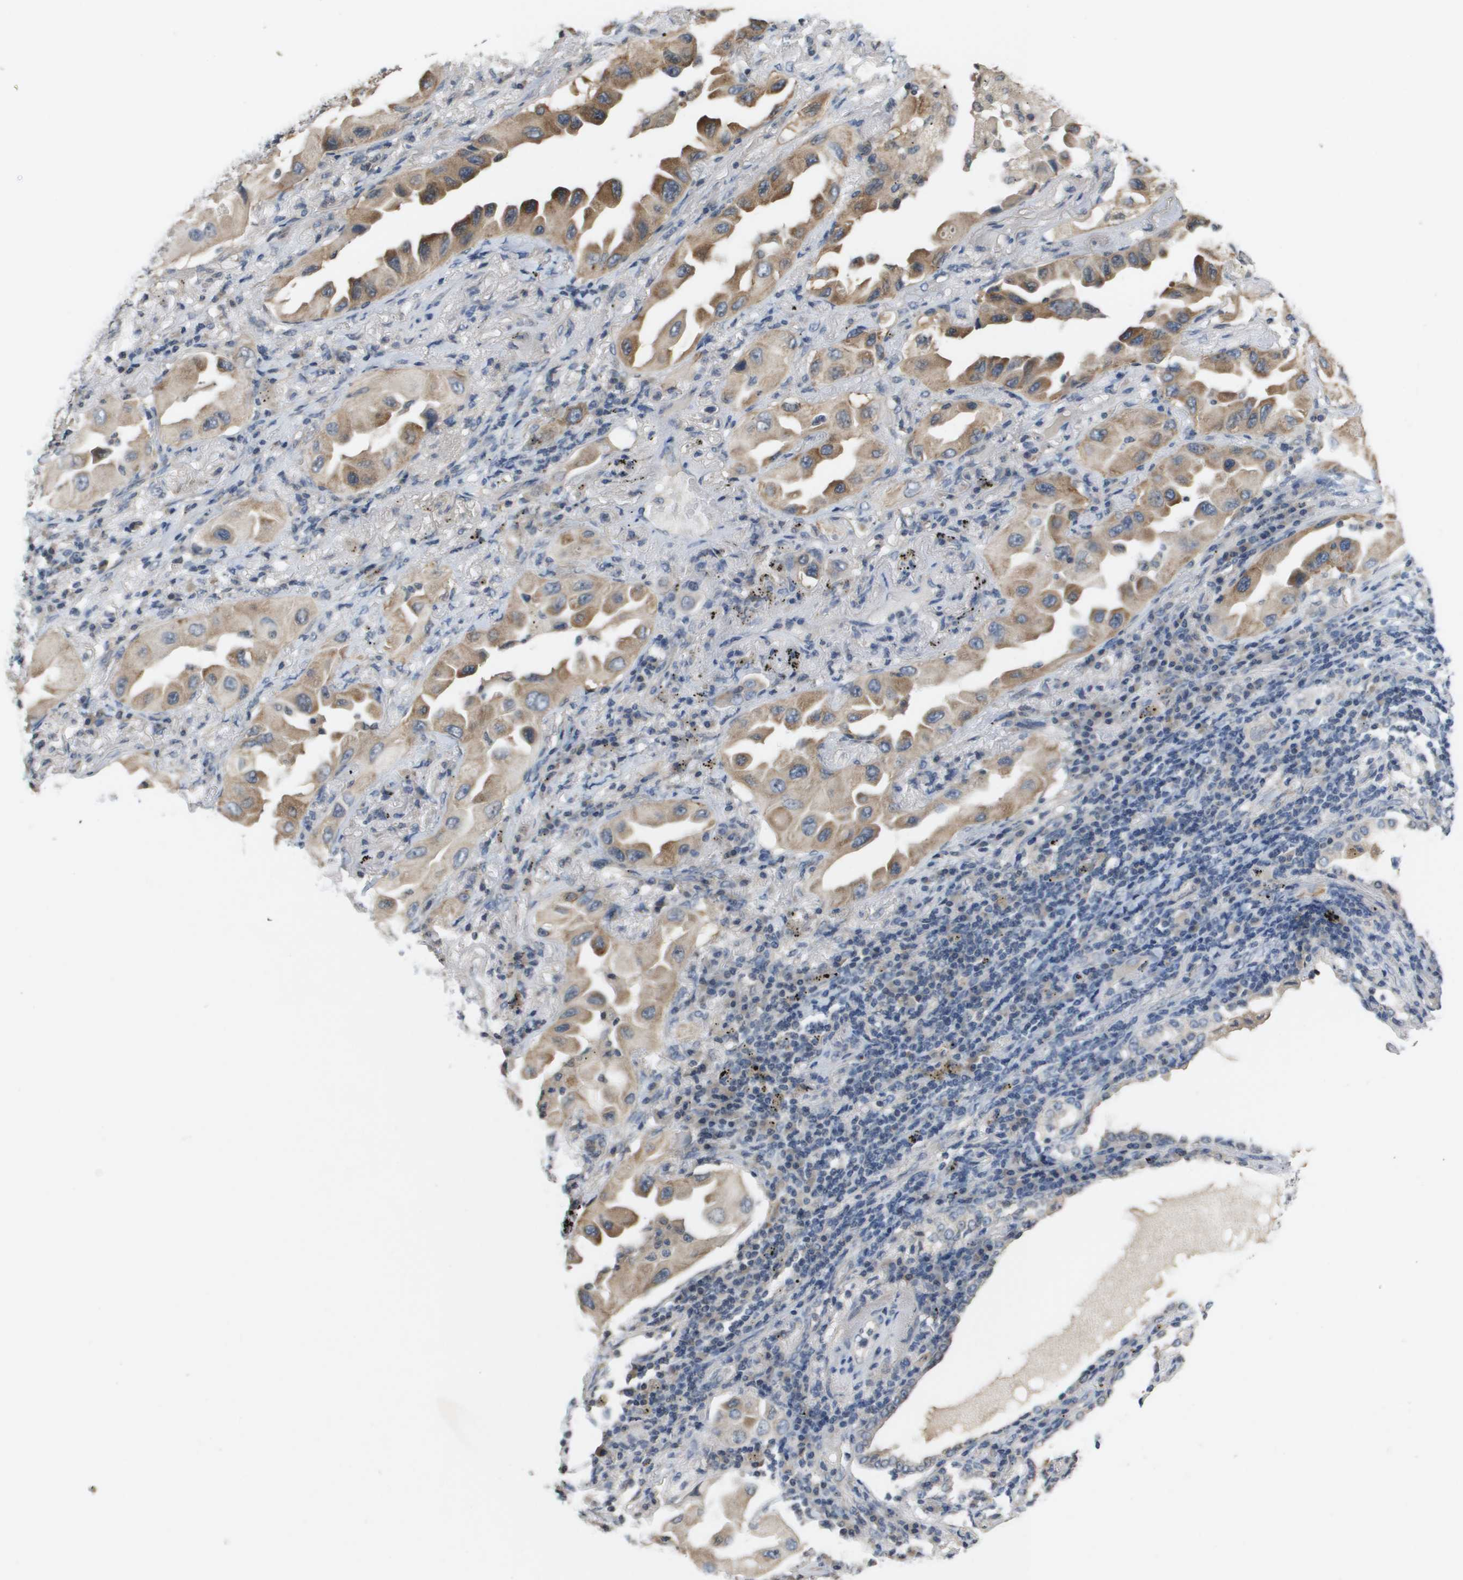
{"staining": {"intensity": "weak", "quantity": "25%-75%", "location": "cytoplasmic/membranous"}, "tissue": "lung cancer", "cell_type": "Tumor cells", "image_type": "cancer", "snomed": [{"axis": "morphology", "description": "Adenocarcinoma, NOS"}, {"axis": "topography", "description": "Lung"}], "caption": "Protein staining displays weak cytoplasmic/membranous positivity in approximately 25%-75% of tumor cells in lung cancer. Using DAB (brown) and hematoxylin (blue) stains, captured at high magnification using brightfield microscopy.", "gene": "CAPN11", "patient": {"sex": "female", "age": 65}}